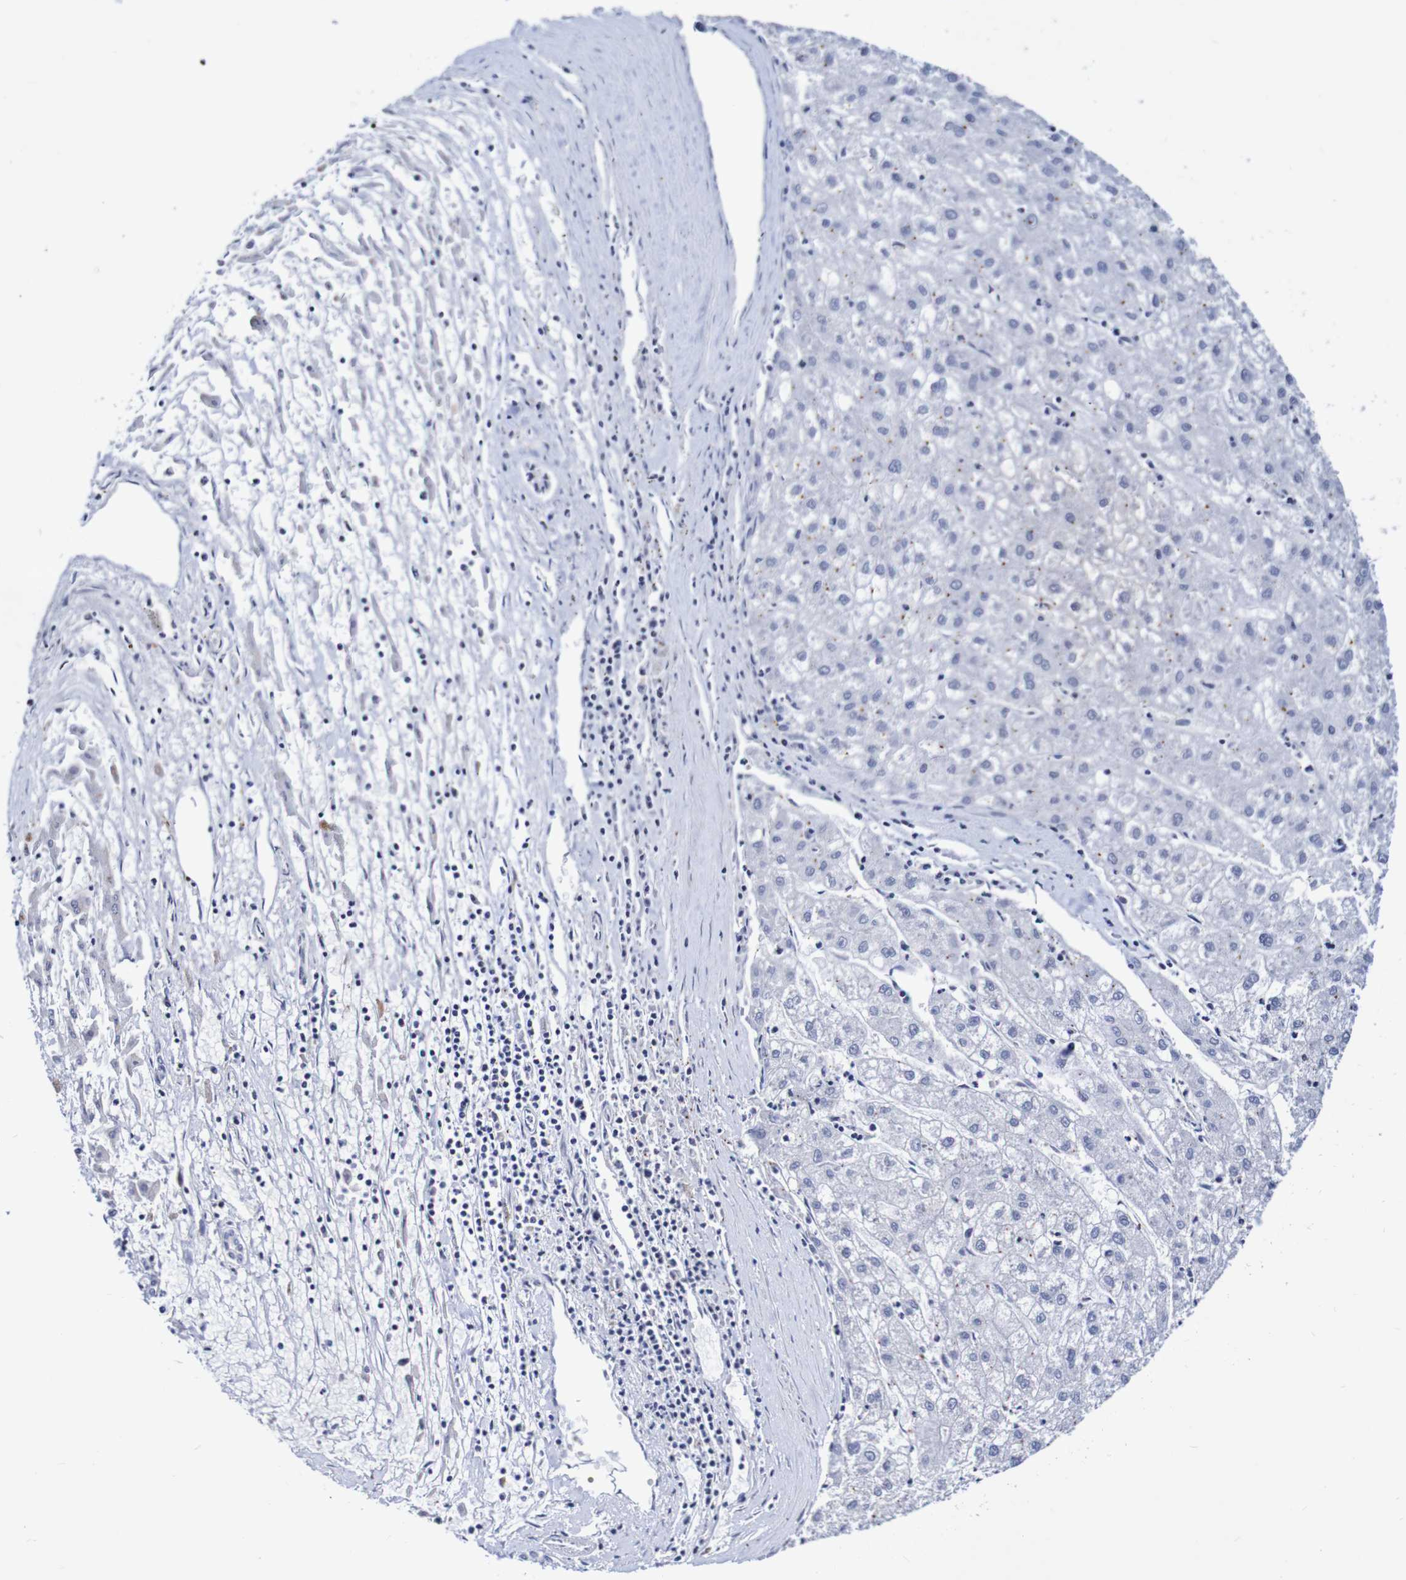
{"staining": {"intensity": "negative", "quantity": "none", "location": "none"}, "tissue": "liver cancer", "cell_type": "Tumor cells", "image_type": "cancer", "snomed": [{"axis": "morphology", "description": "Carcinoma, Hepatocellular, NOS"}, {"axis": "topography", "description": "Liver"}], "caption": "Tumor cells are negative for protein expression in human hepatocellular carcinoma (liver).", "gene": "SEZ6", "patient": {"sex": "male", "age": 72}}